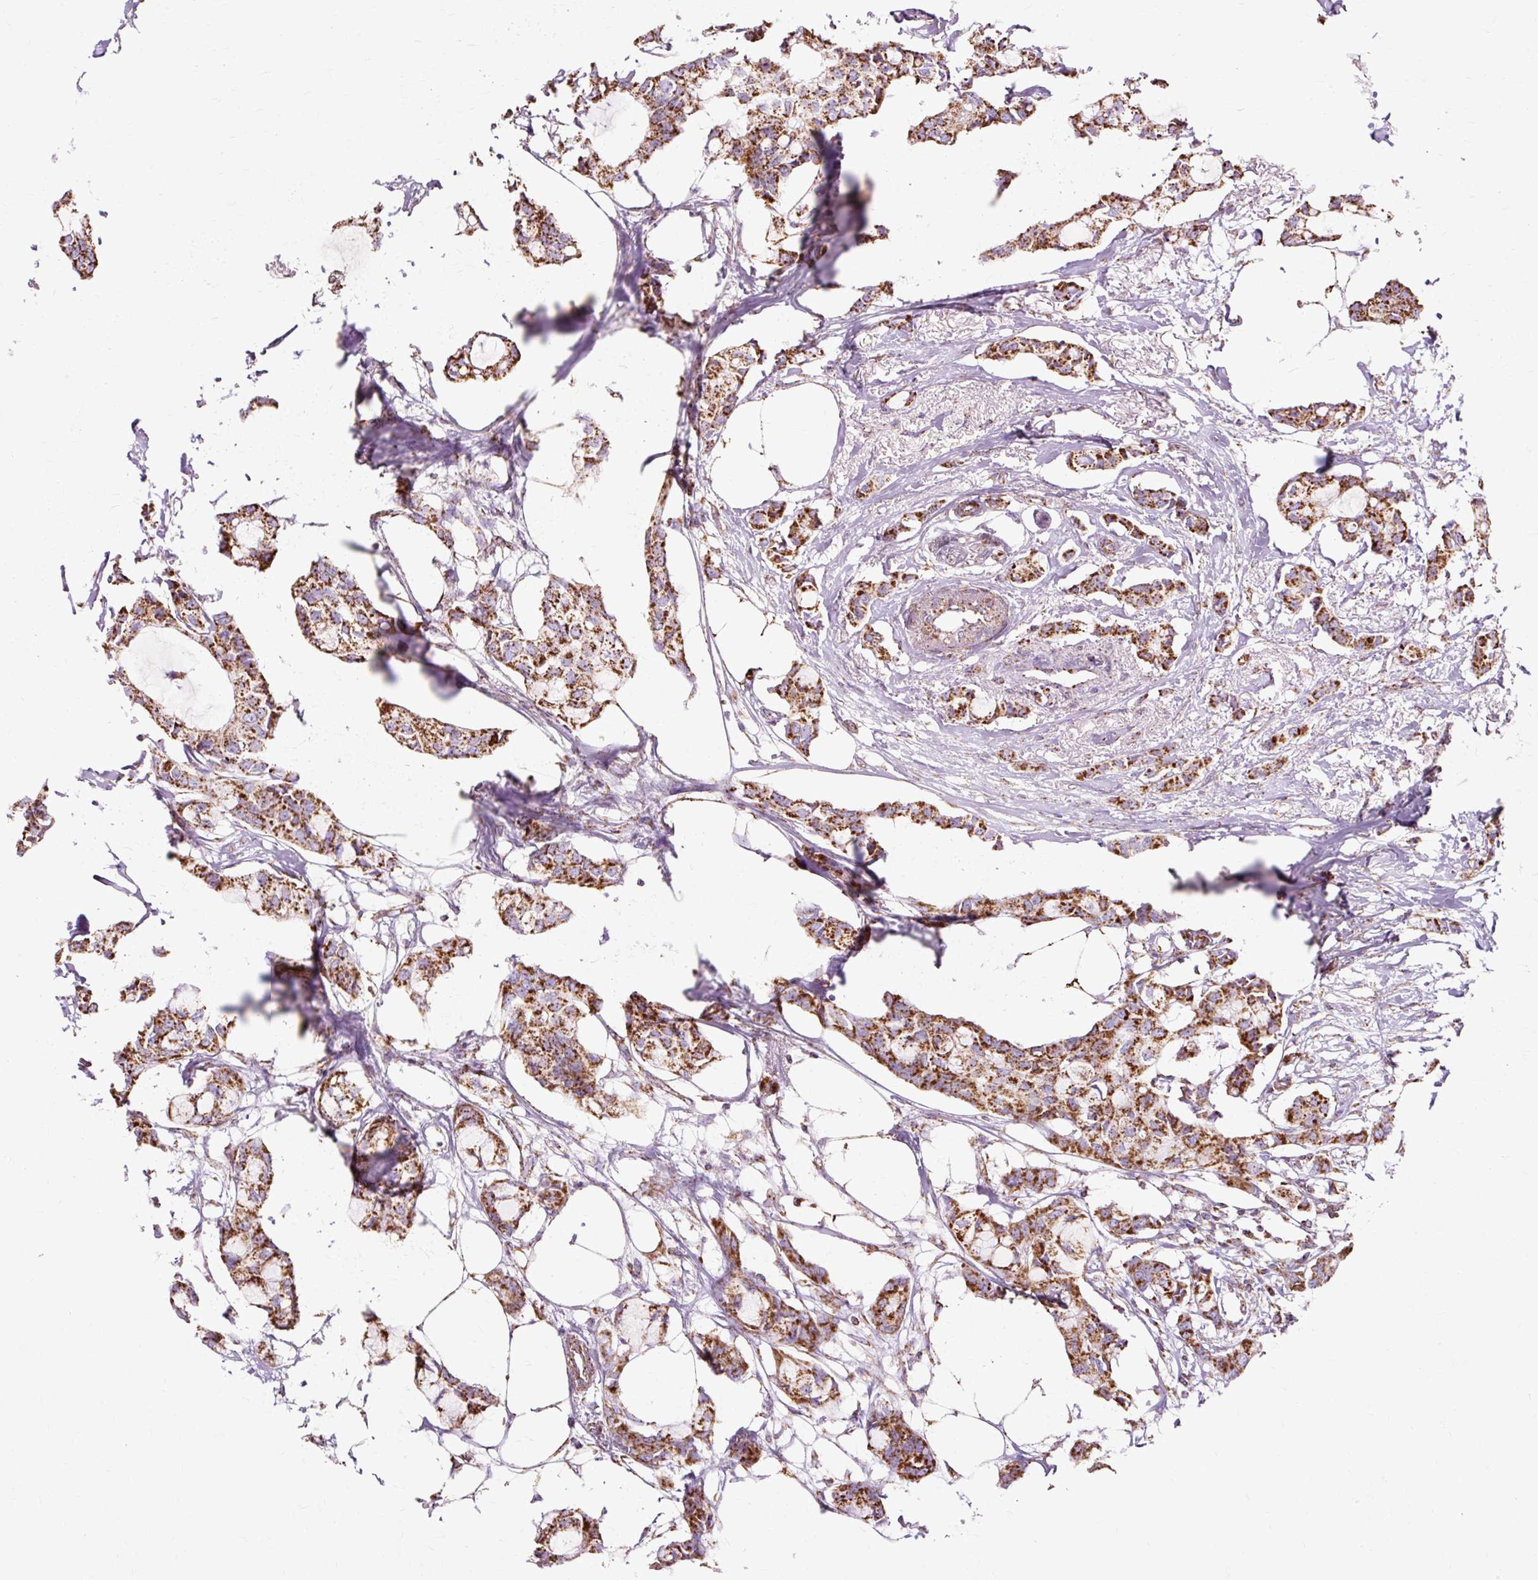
{"staining": {"intensity": "strong", "quantity": ">75%", "location": "cytoplasmic/membranous"}, "tissue": "breast cancer", "cell_type": "Tumor cells", "image_type": "cancer", "snomed": [{"axis": "morphology", "description": "Duct carcinoma"}, {"axis": "topography", "description": "Breast"}], "caption": "The immunohistochemical stain highlights strong cytoplasmic/membranous expression in tumor cells of breast cancer (invasive ductal carcinoma) tissue. Using DAB (brown) and hematoxylin (blue) stains, captured at high magnification using brightfield microscopy.", "gene": "DLAT", "patient": {"sex": "female", "age": 73}}